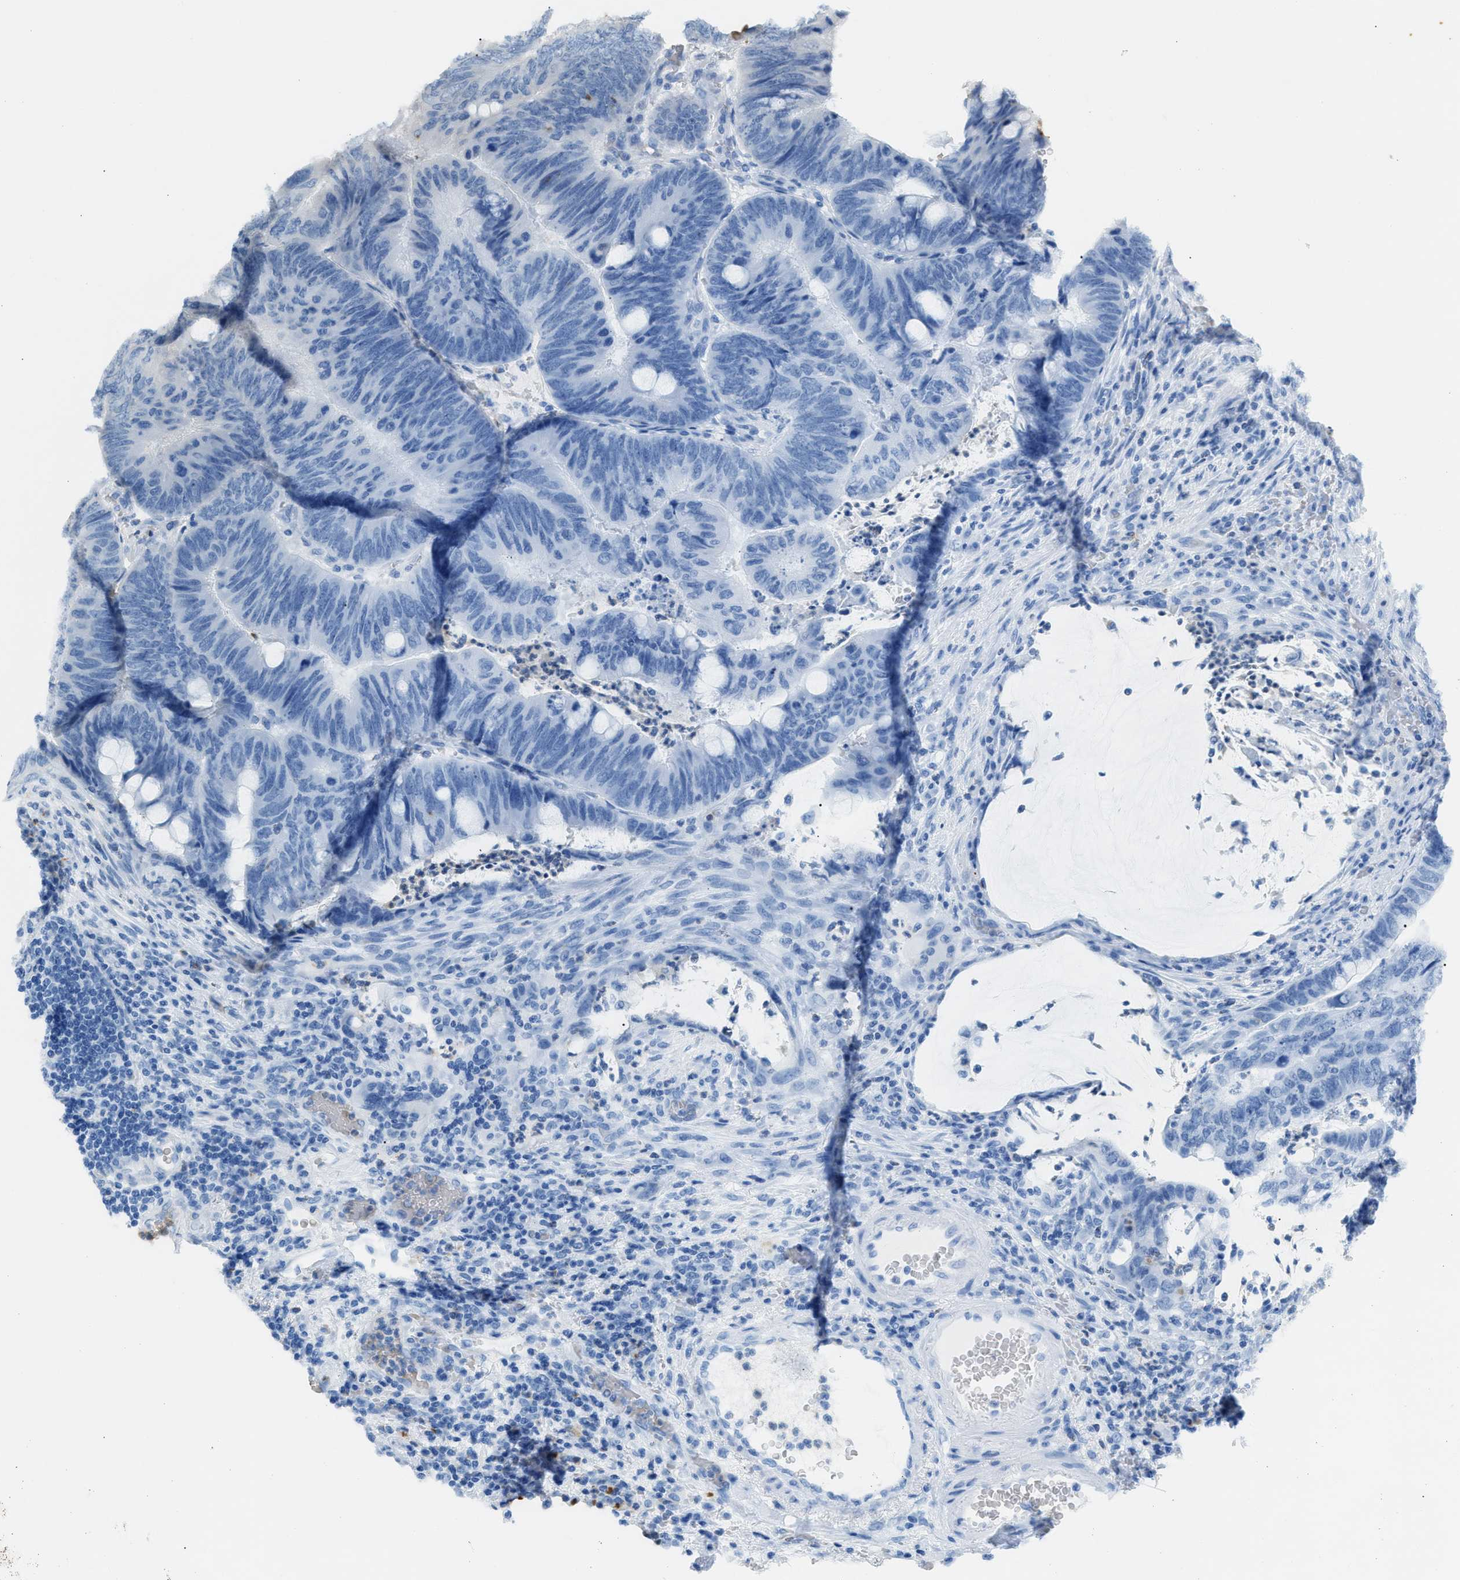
{"staining": {"intensity": "negative", "quantity": "none", "location": "none"}, "tissue": "colorectal cancer", "cell_type": "Tumor cells", "image_type": "cancer", "snomed": [{"axis": "morphology", "description": "Normal tissue, NOS"}, {"axis": "morphology", "description": "Adenocarcinoma, NOS"}, {"axis": "topography", "description": "Rectum"}, {"axis": "topography", "description": "Peripheral nerve tissue"}], "caption": "Colorectal cancer (adenocarcinoma) stained for a protein using immunohistochemistry shows no expression tumor cells.", "gene": "CFAP77", "patient": {"sex": "male", "age": 92}}